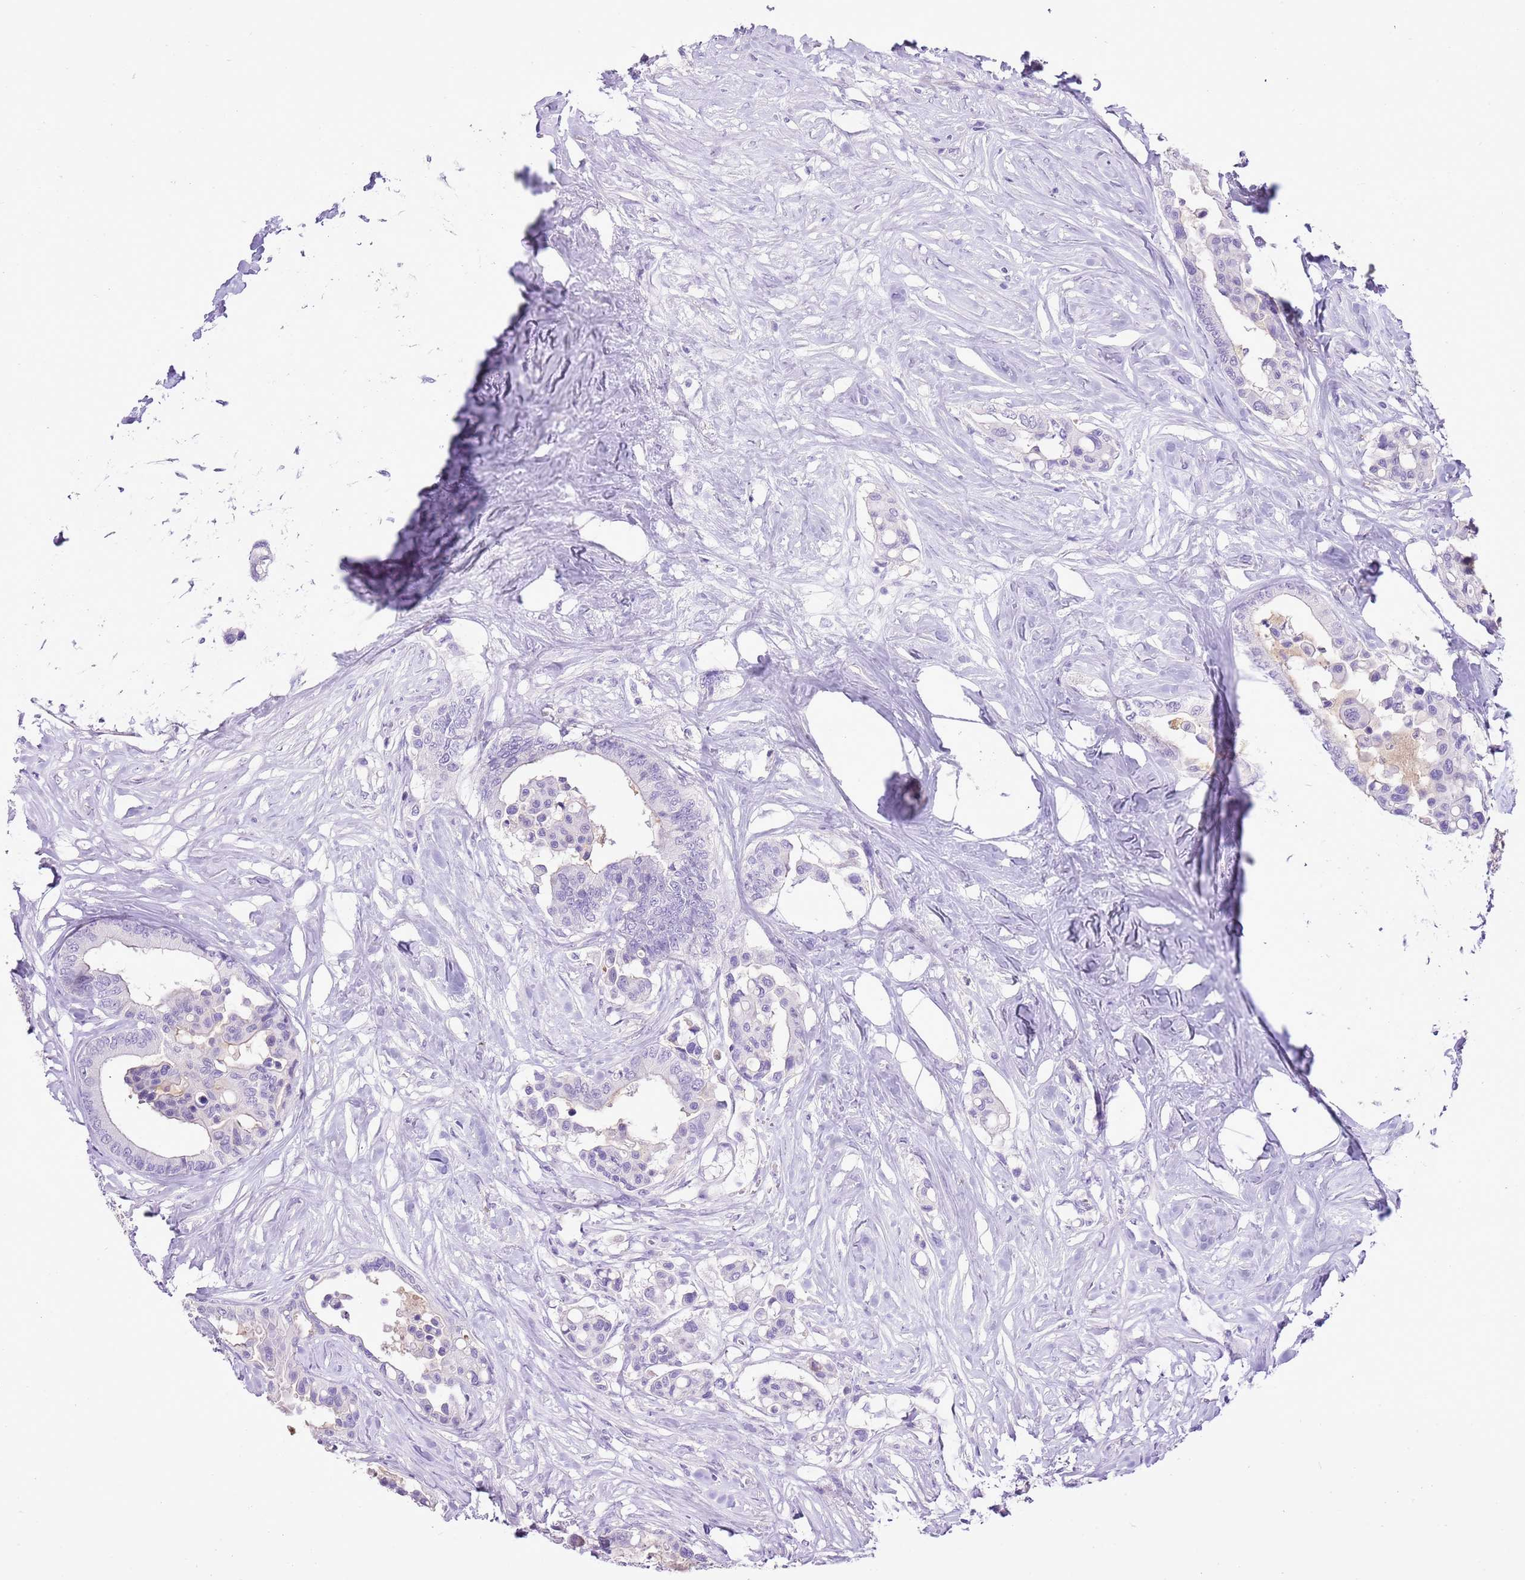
{"staining": {"intensity": "negative", "quantity": "none", "location": "none"}, "tissue": "colorectal cancer", "cell_type": "Tumor cells", "image_type": "cancer", "snomed": [{"axis": "morphology", "description": "Normal tissue, NOS"}, {"axis": "morphology", "description": "Adenocarcinoma, NOS"}, {"axis": "topography", "description": "Colon"}], "caption": "Protein analysis of colorectal cancer reveals no significant expression in tumor cells. (IHC, brightfield microscopy, high magnification).", "gene": "XPO7", "patient": {"sex": "male", "age": 82}}